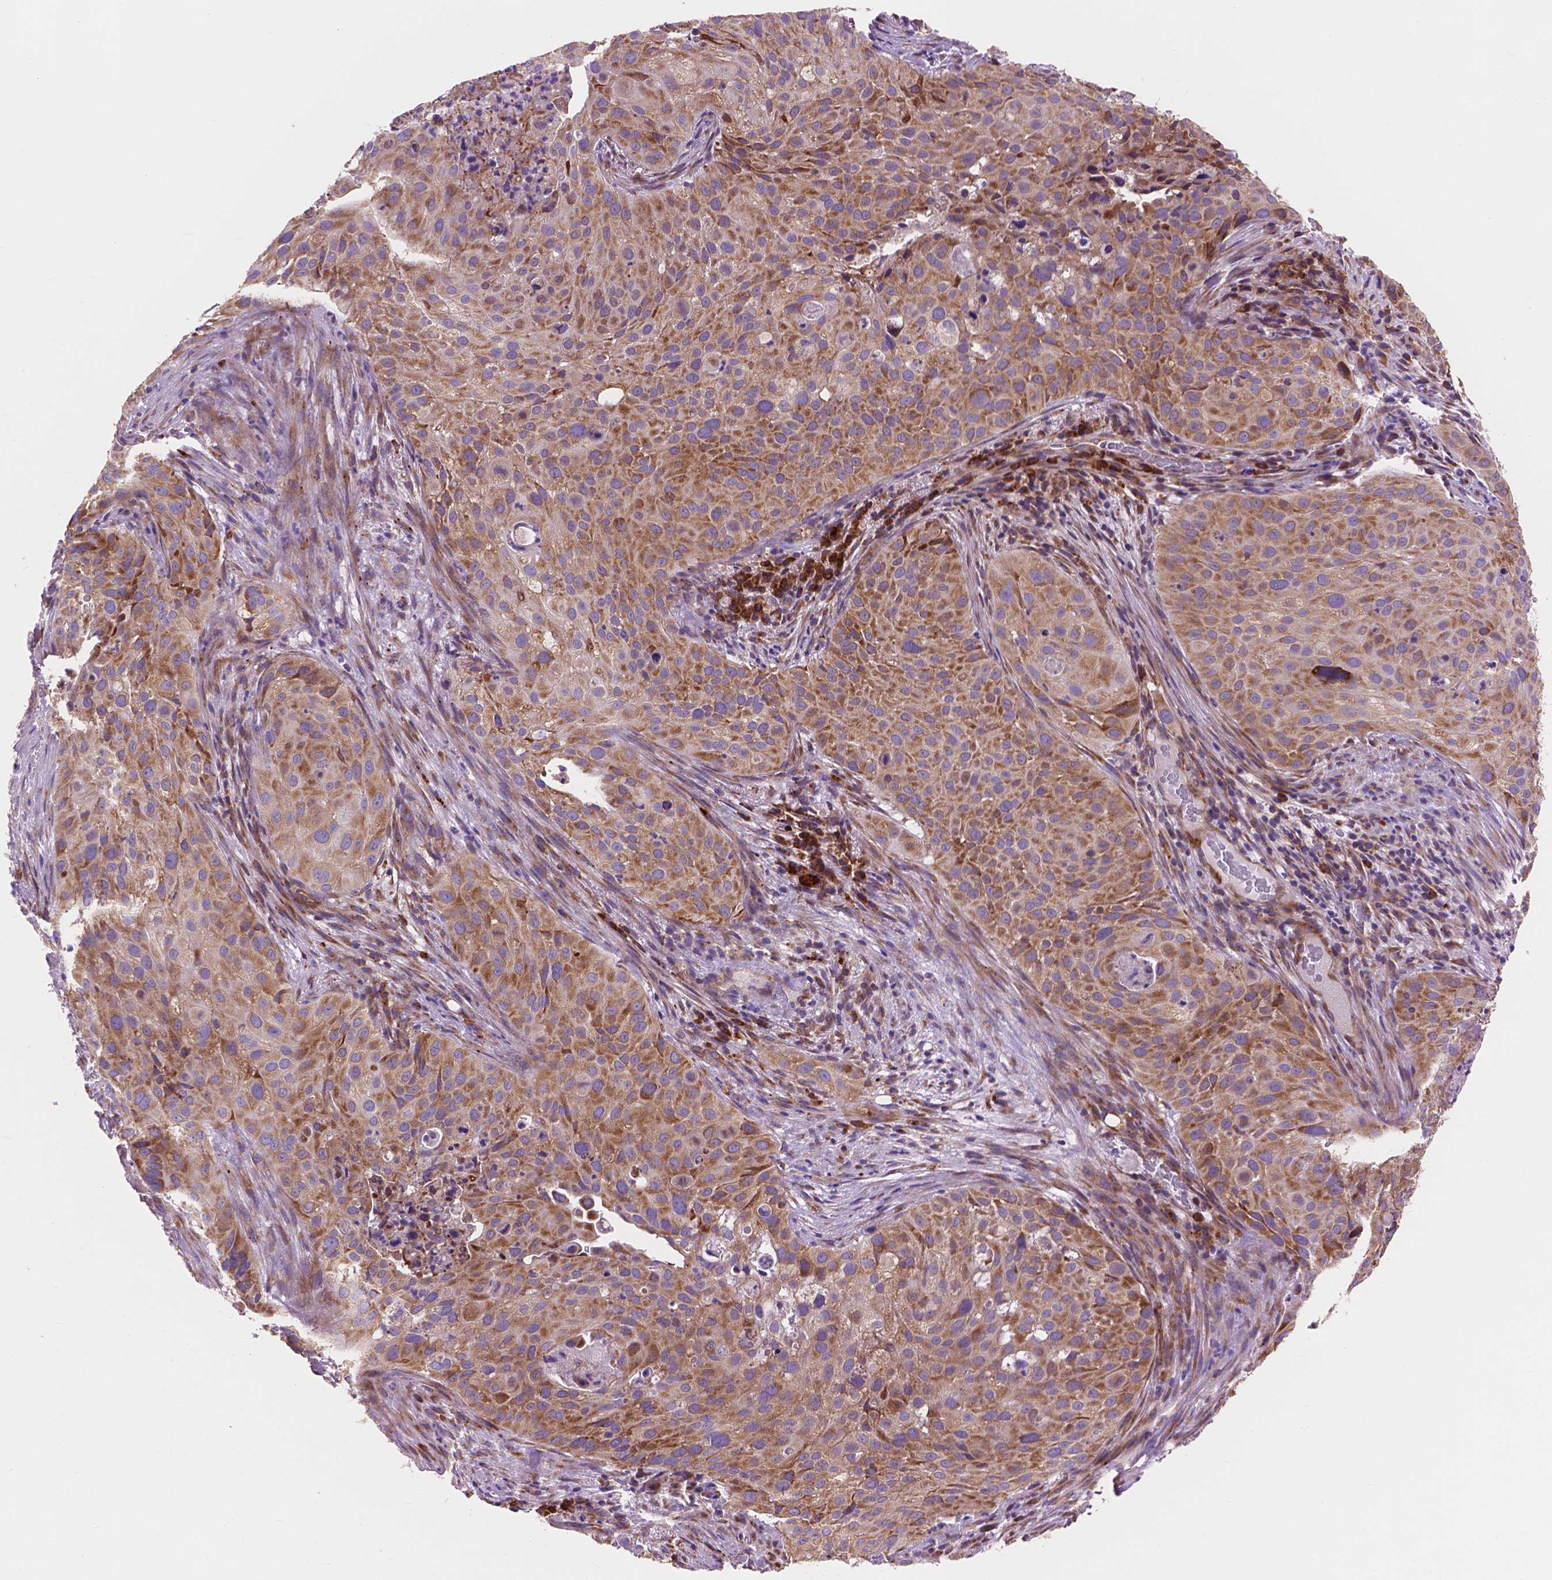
{"staining": {"intensity": "moderate", "quantity": ">75%", "location": "cytoplasmic/membranous"}, "tissue": "cervical cancer", "cell_type": "Tumor cells", "image_type": "cancer", "snomed": [{"axis": "morphology", "description": "Squamous cell carcinoma, NOS"}, {"axis": "topography", "description": "Cervix"}], "caption": "This is an image of immunohistochemistry staining of cervical cancer (squamous cell carcinoma), which shows moderate positivity in the cytoplasmic/membranous of tumor cells.", "gene": "RPL37A", "patient": {"sex": "female", "age": 38}}